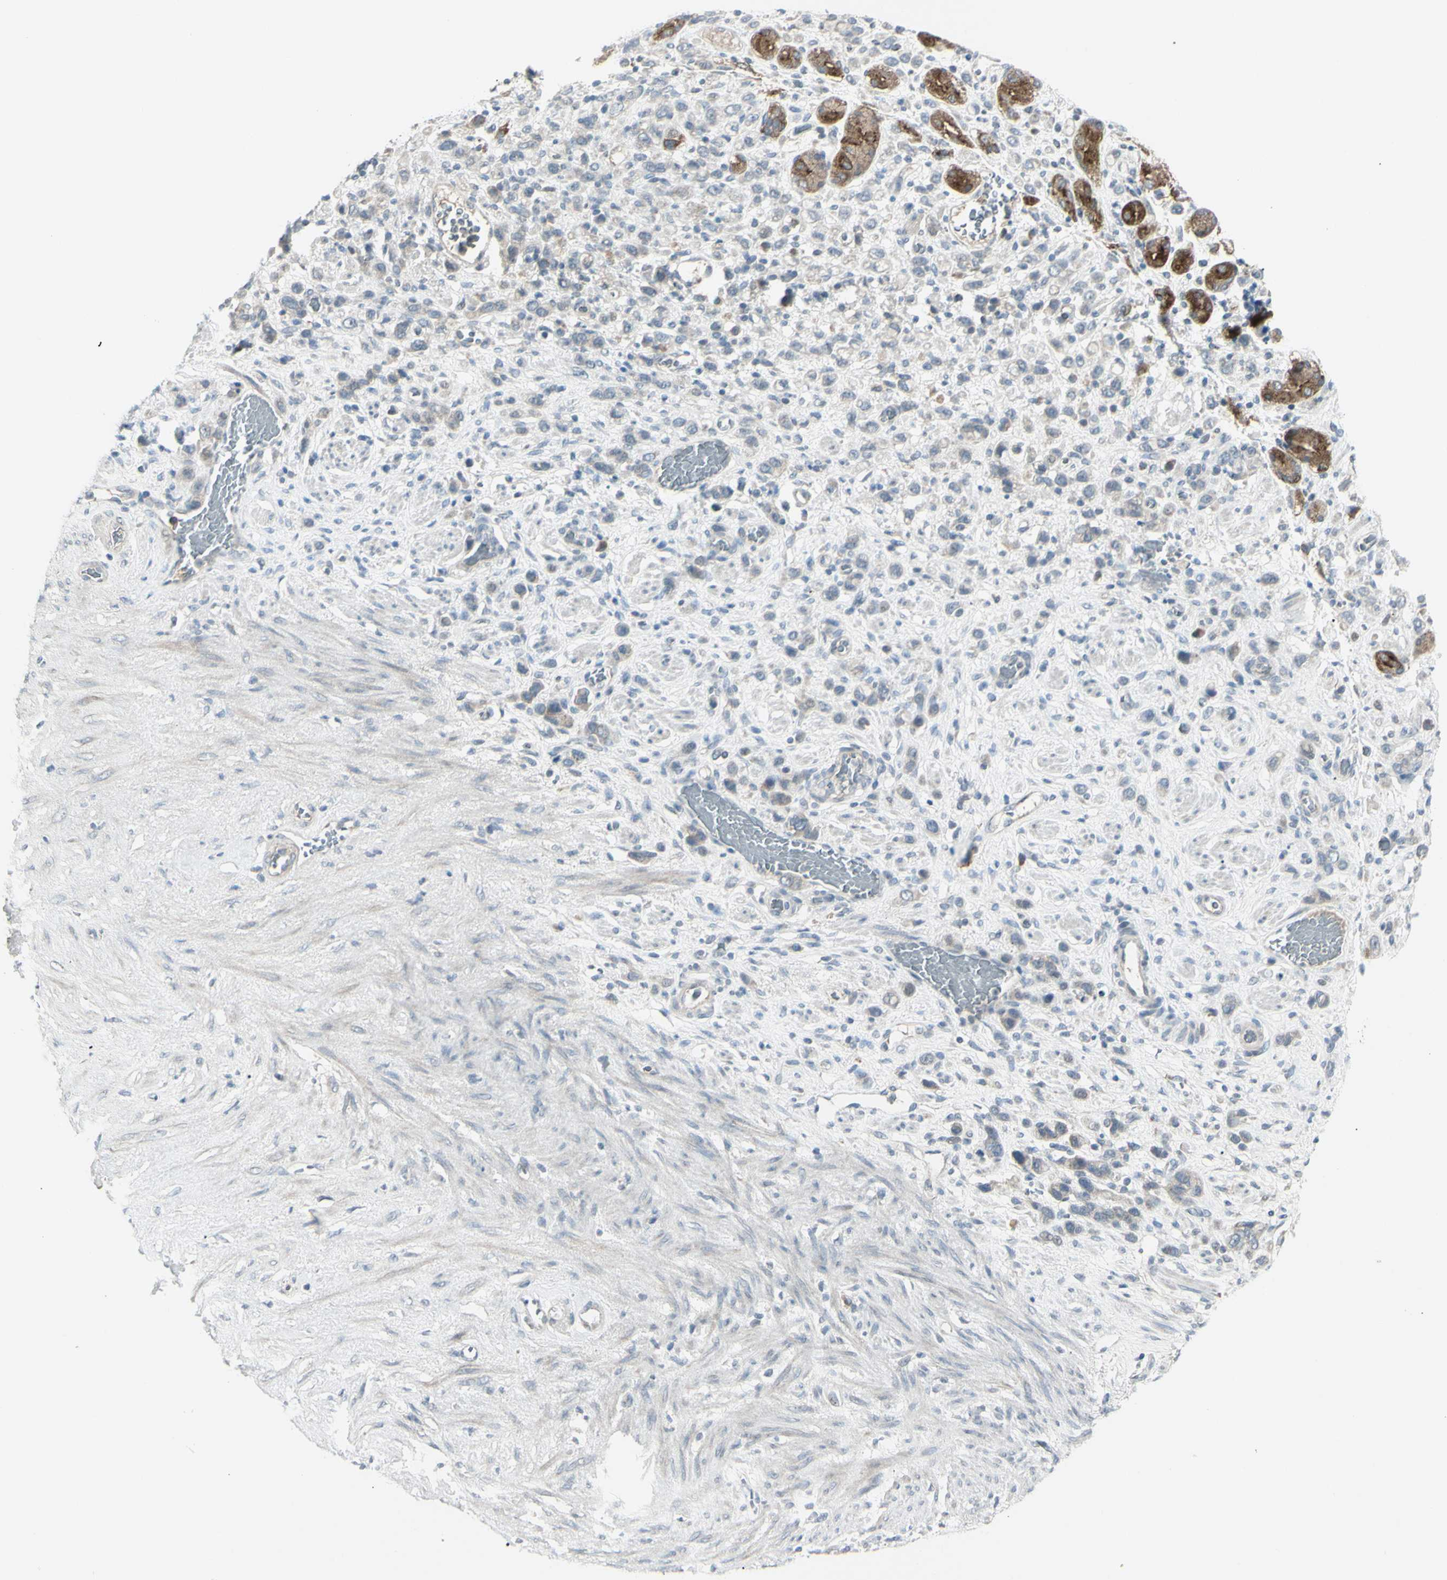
{"staining": {"intensity": "negative", "quantity": "none", "location": "none"}, "tissue": "stomach cancer", "cell_type": "Tumor cells", "image_type": "cancer", "snomed": [{"axis": "morphology", "description": "Adenocarcinoma, NOS"}, {"axis": "morphology", "description": "Adenocarcinoma, High grade"}, {"axis": "topography", "description": "Stomach, upper"}, {"axis": "topography", "description": "Stomach, lower"}], "caption": "Immunohistochemistry image of neoplastic tissue: human adenocarcinoma (stomach) stained with DAB (3,3'-diaminobenzidine) displays no significant protein positivity in tumor cells.", "gene": "SH3GL2", "patient": {"sex": "female", "age": 65}}